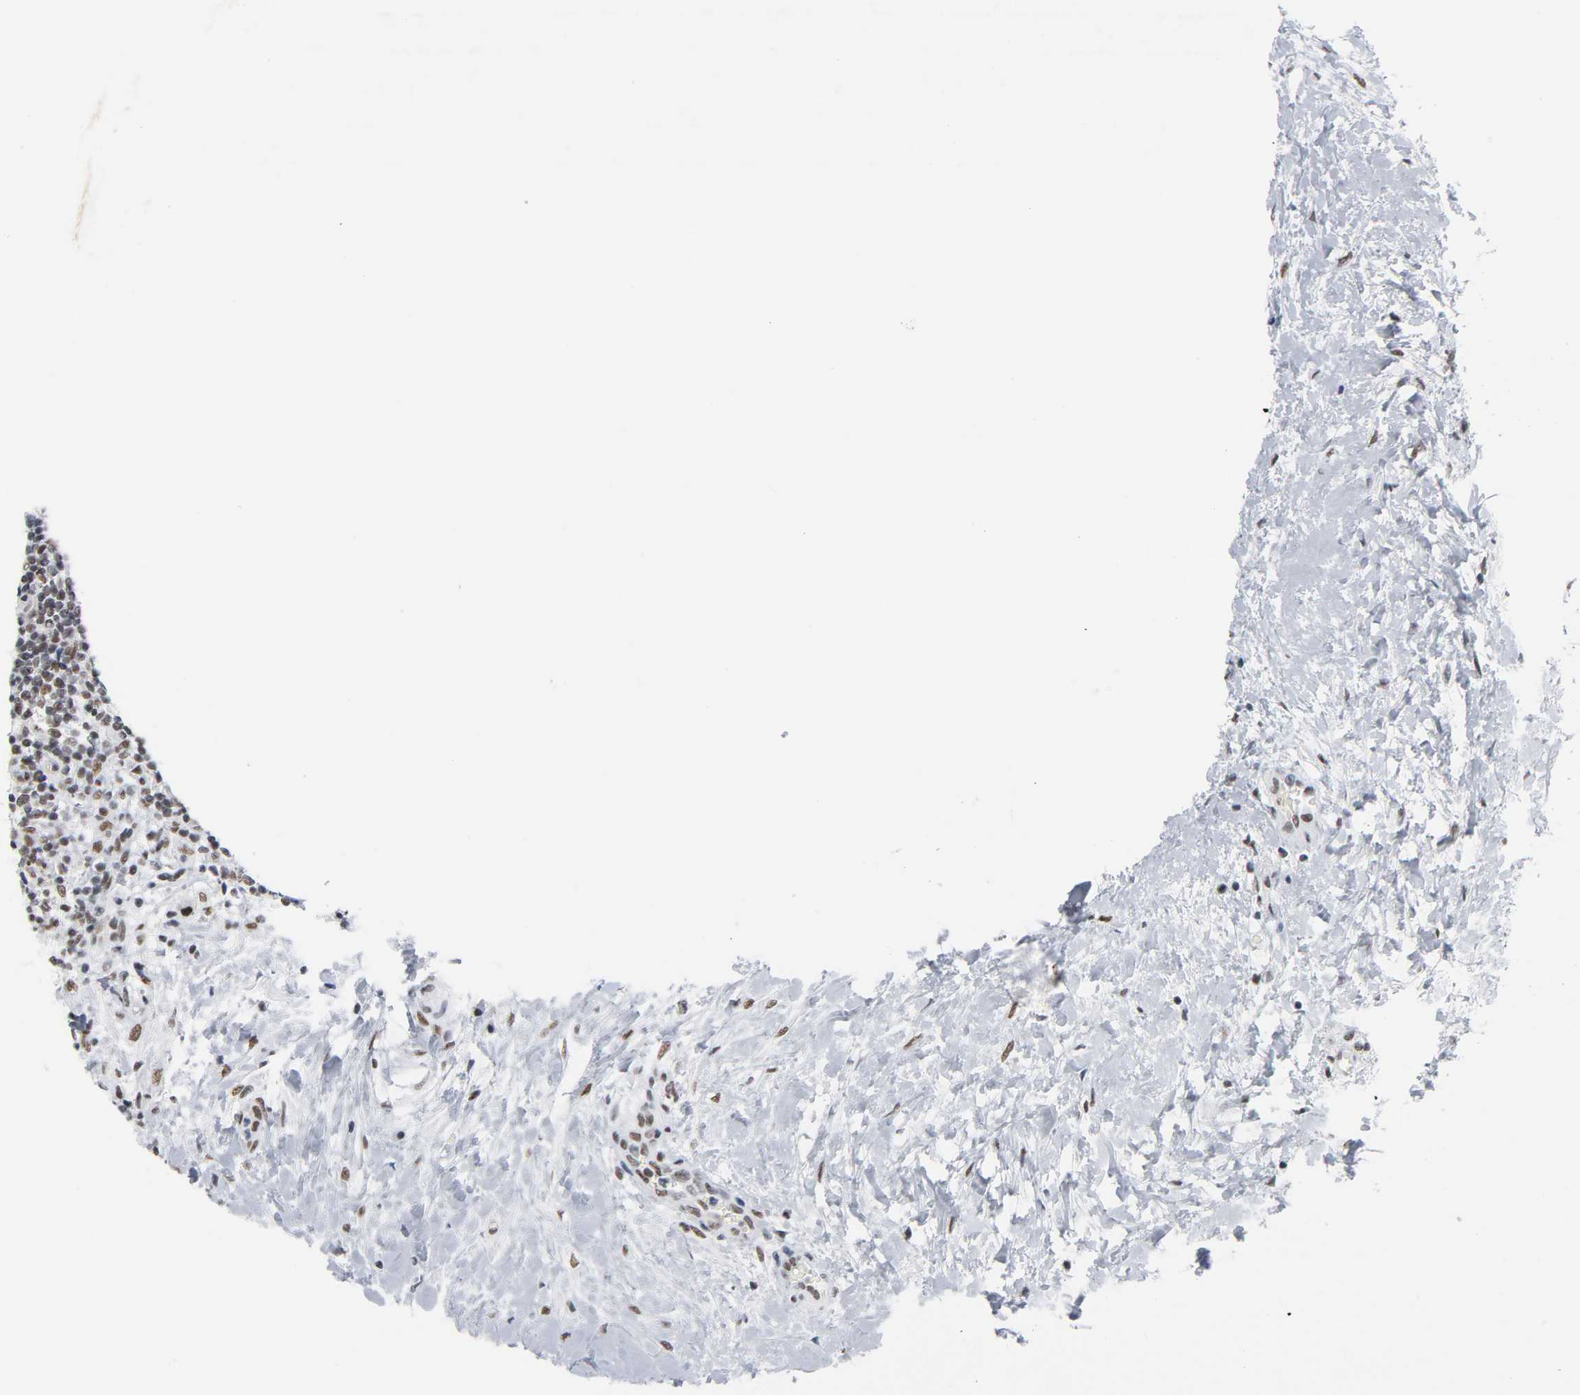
{"staining": {"intensity": "moderate", "quantity": ">75%", "location": "nuclear"}, "tissue": "lymphoma", "cell_type": "Tumor cells", "image_type": "cancer", "snomed": [{"axis": "morphology", "description": "Malignant lymphoma, non-Hodgkin's type, Low grade"}, {"axis": "topography", "description": "Lymph node"}], "caption": "Lymphoma stained for a protein demonstrates moderate nuclear positivity in tumor cells.", "gene": "CSTF2", "patient": {"sex": "female", "age": 76}}